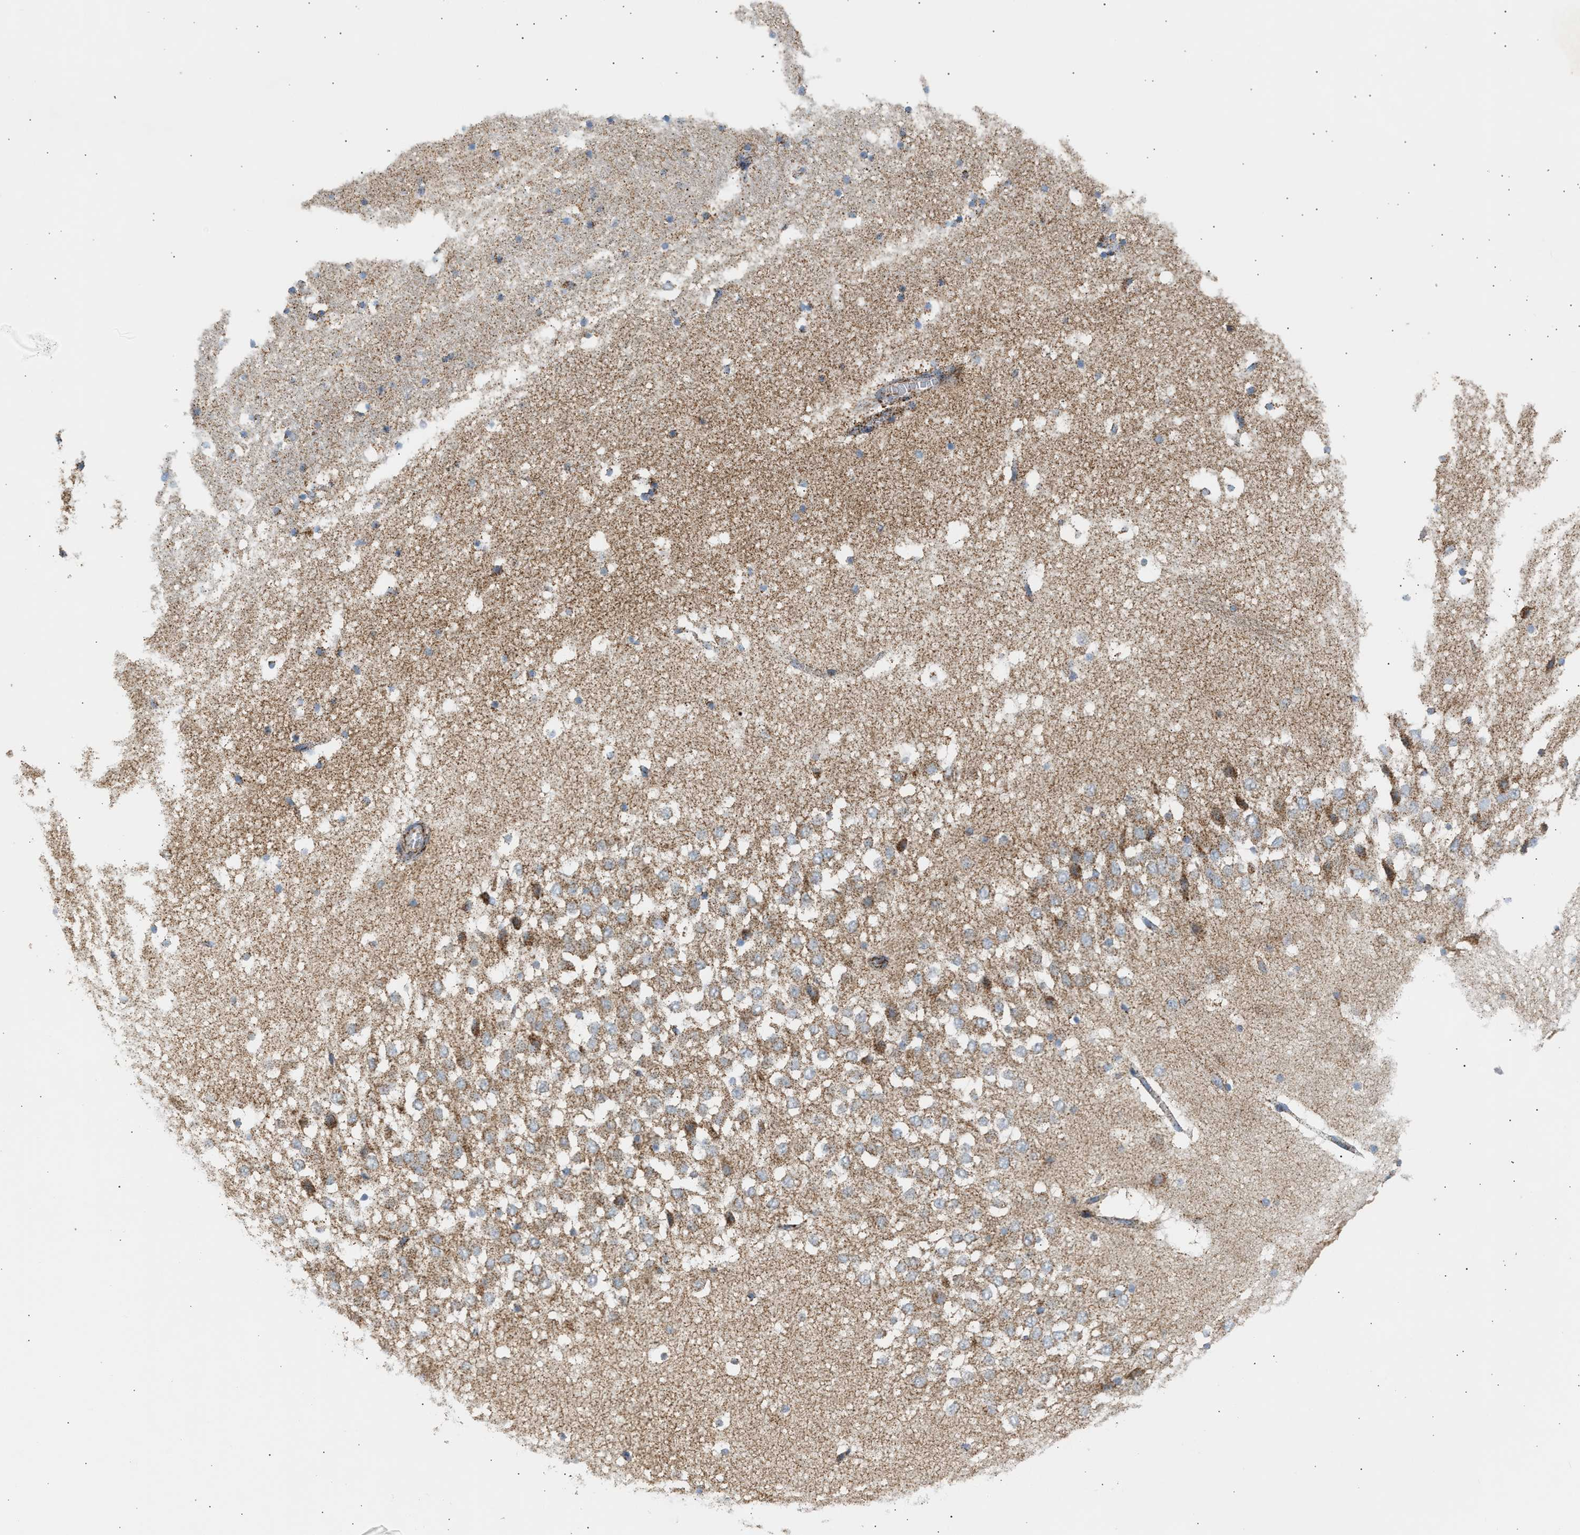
{"staining": {"intensity": "moderate", "quantity": ">75%", "location": "cytoplasmic/membranous"}, "tissue": "hippocampus", "cell_type": "Glial cells", "image_type": "normal", "snomed": [{"axis": "morphology", "description": "Normal tissue, NOS"}, {"axis": "topography", "description": "Hippocampus"}], "caption": "Immunohistochemistry (IHC) of benign hippocampus shows medium levels of moderate cytoplasmic/membranous expression in approximately >75% of glial cells.", "gene": "OGDH", "patient": {"sex": "male", "age": 45}}